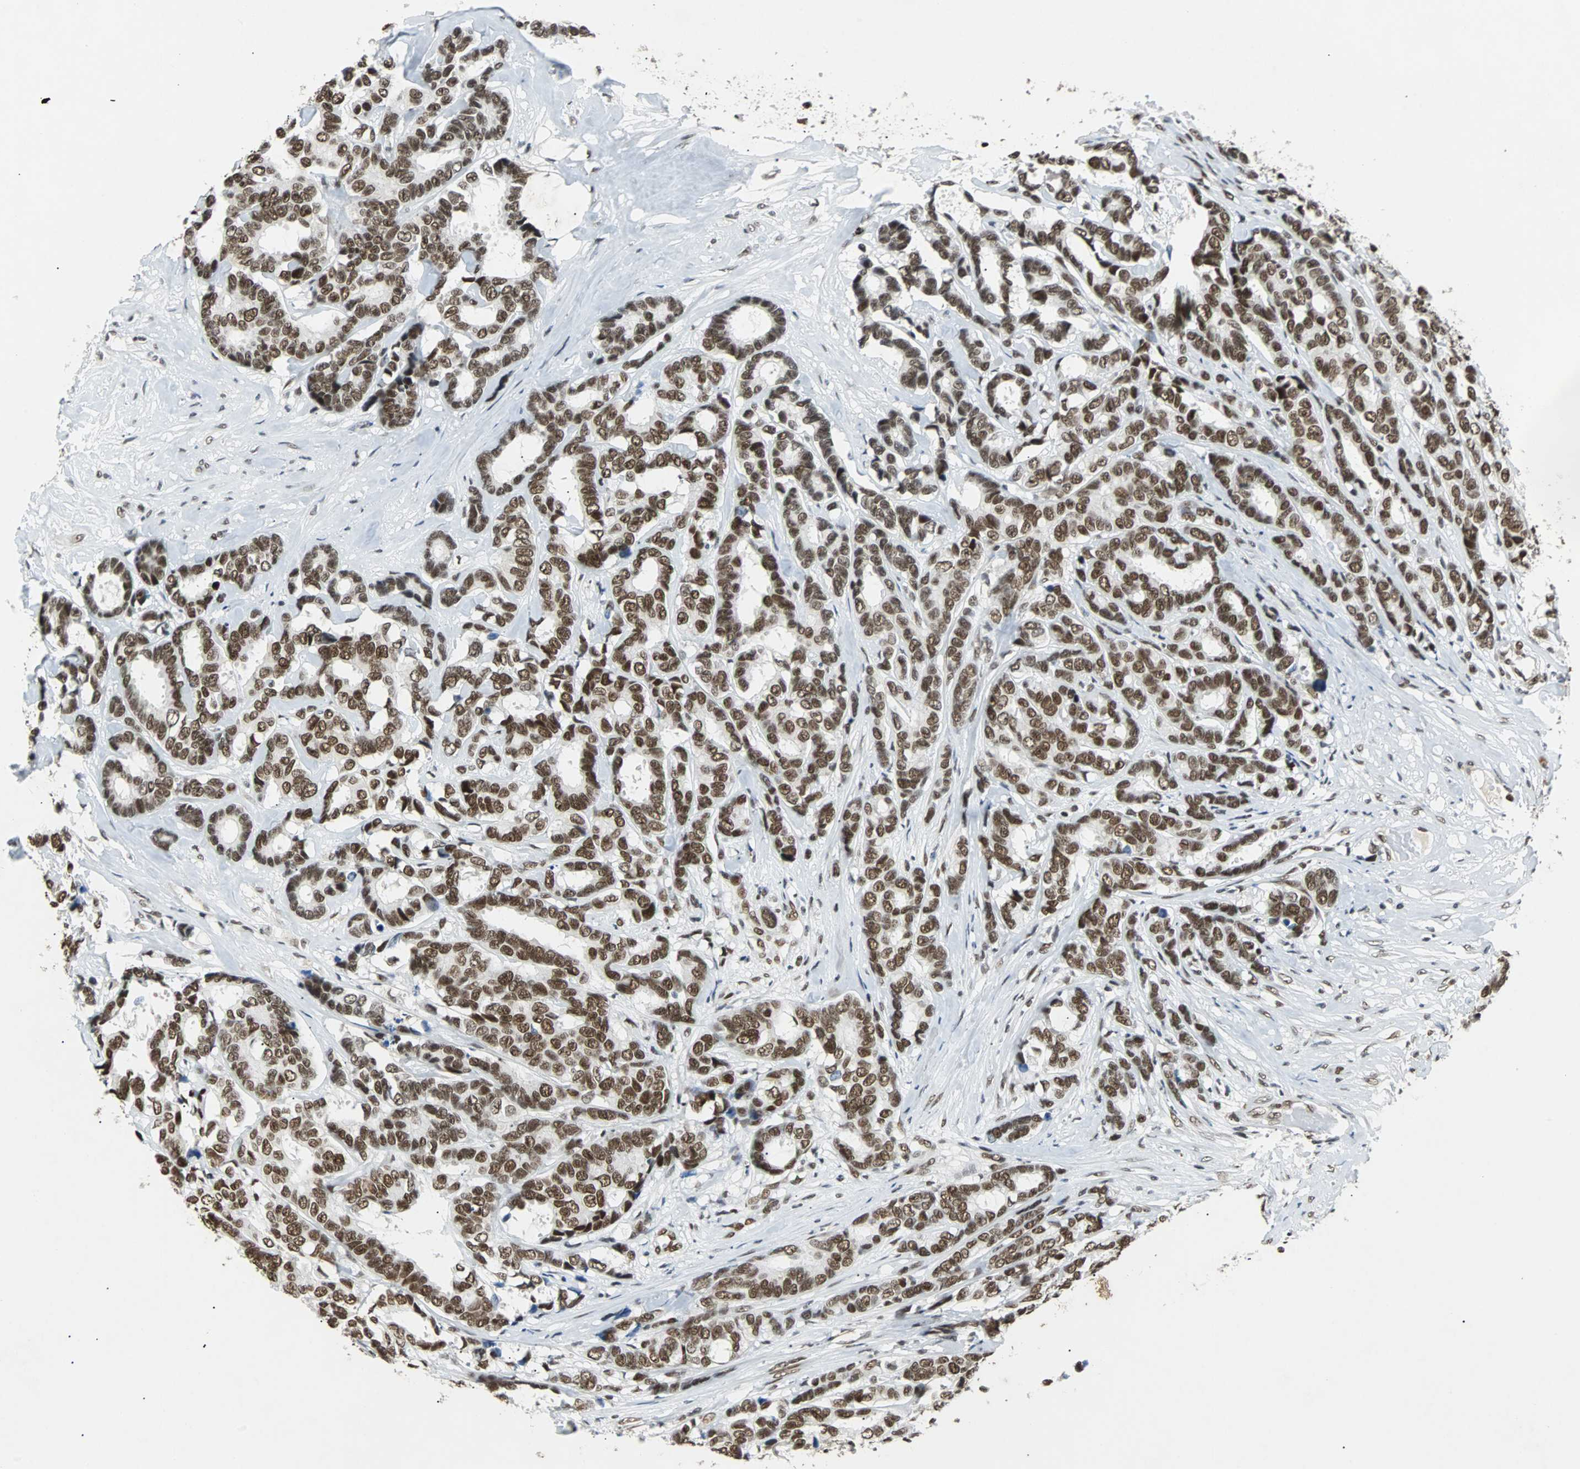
{"staining": {"intensity": "strong", "quantity": ">75%", "location": "nuclear"}, "tissue": "breast cancer", "cell_type": "Tumor cells", "image_type": "cancer", "snomed": [{"axis": "morphology", "description": "Duct carcinoma"}, {"axis": "topography", "description": "Breast"}], "caption": "Immunohistochemical staining of human intraductal carcinoma (breast) shows high levels of strong nuclear staining in about >75% of tumor cells.", "gene": "GATAD2A", "patient": {"sex": "female", "age": 87}}